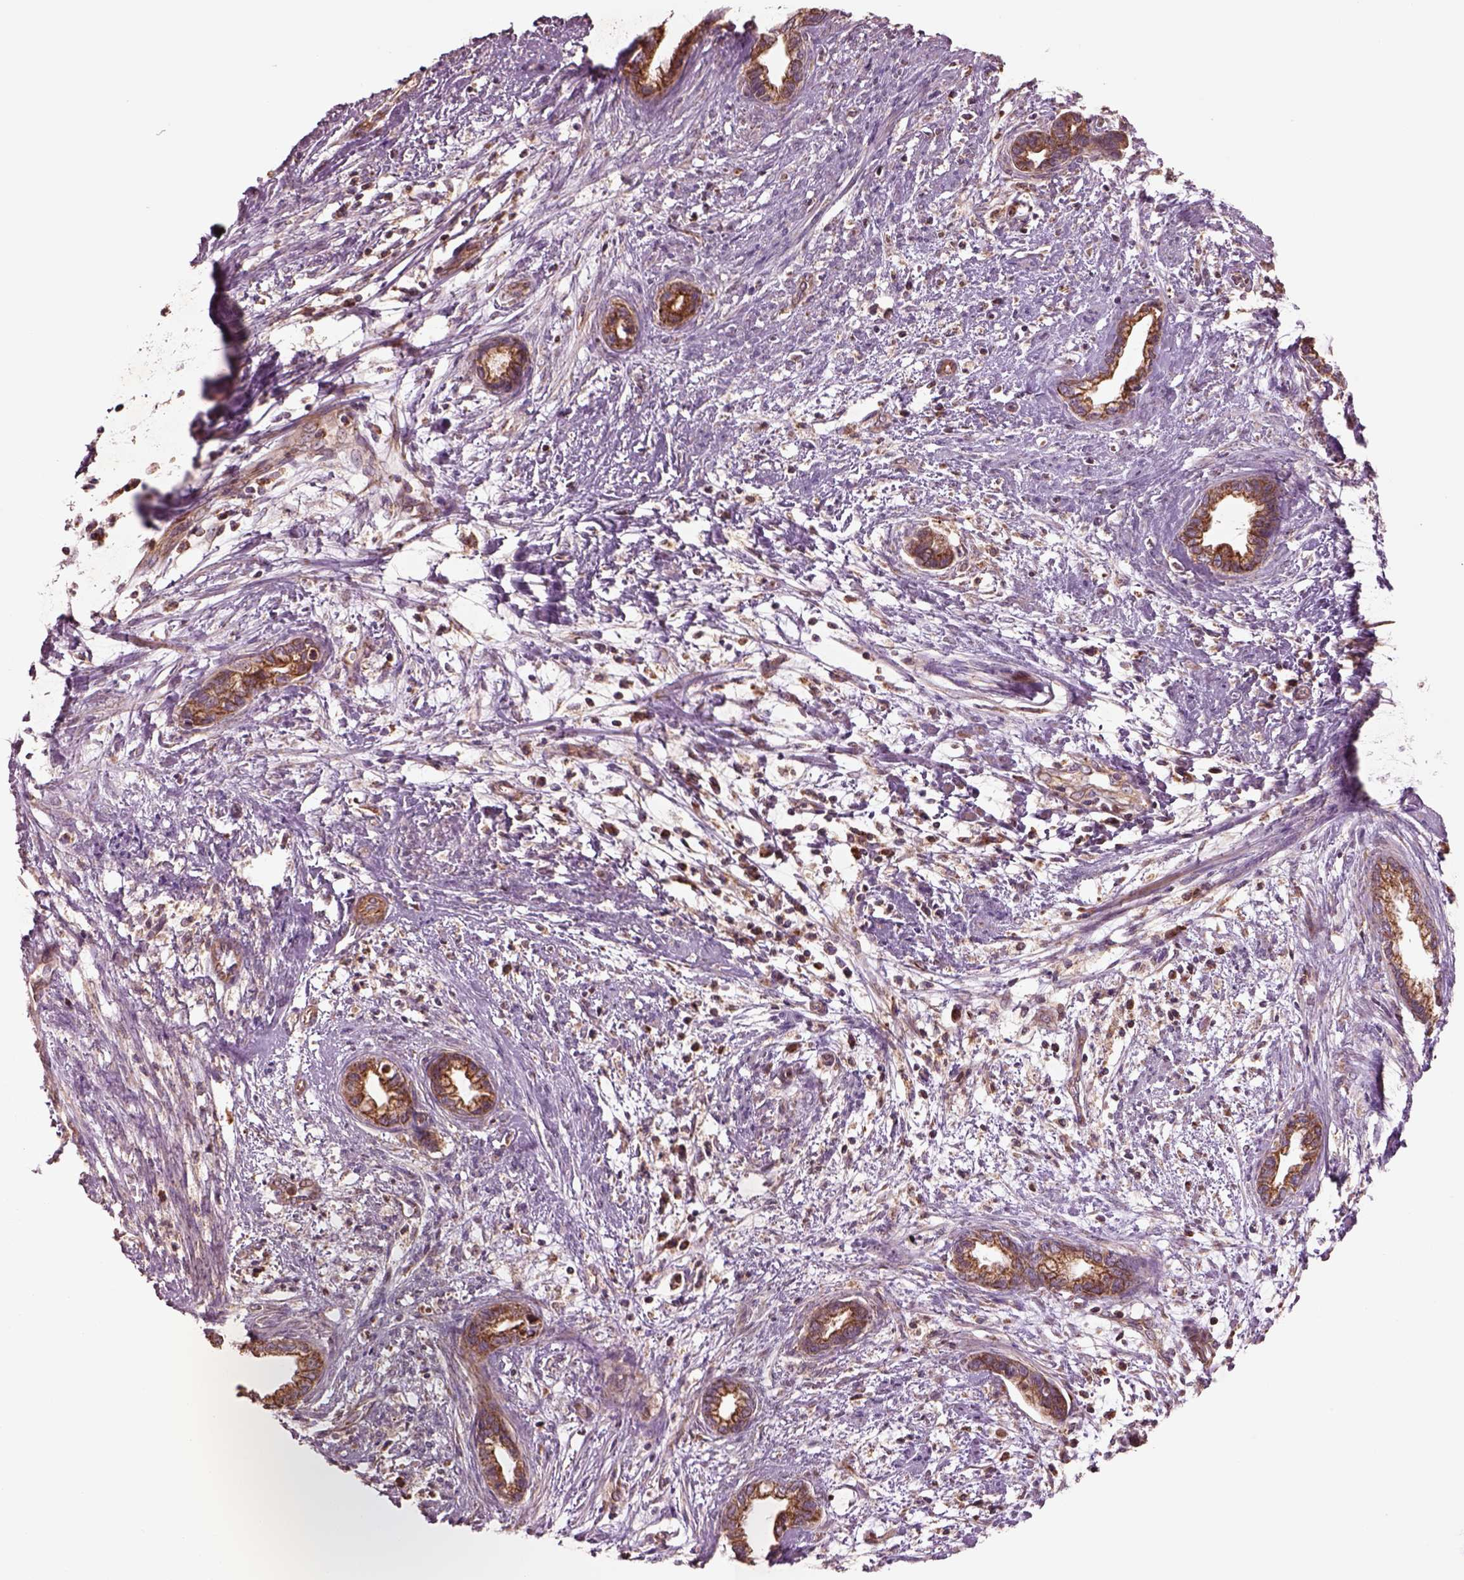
{"staining": {"intensity": "moderate", "quantity": ">75%", "location": "cytoplasmic/membranous"}, "tissue": "cervical cancer", "cell_type": "Tumor cells", "image_type": "cancer", "snomed": [{"axis": "morphology", "description": "Adenocarcinoma, NOS"}, {"axis": "topography", "description": "Cervix"}], "caption": "Moderate cytoplasmic/membranous protein positivity is identified in approximately >75% of tumor cells in cervical cancer.", "gene": "SLC25A5", "patient": {"sex": "female", "age": 62}}